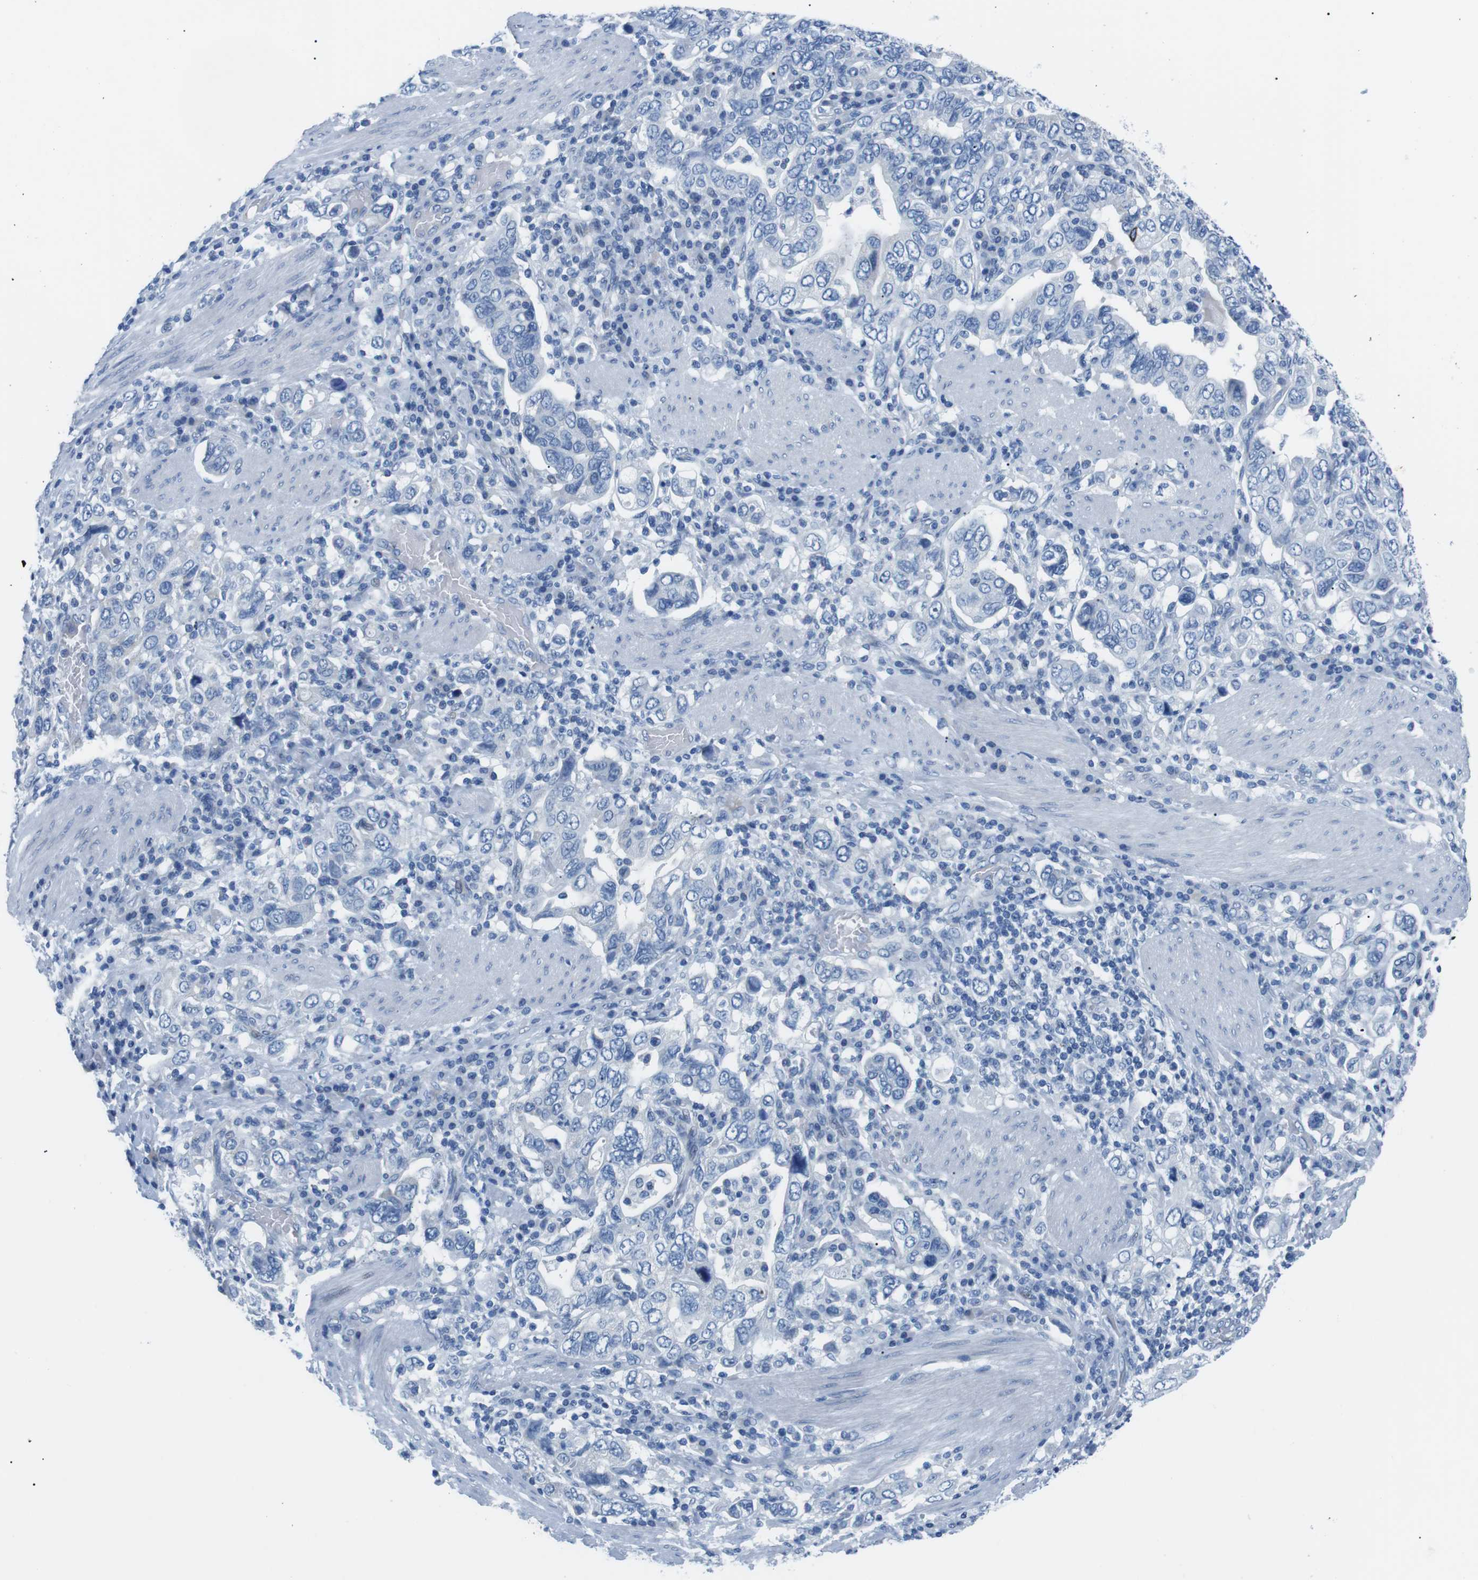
{"staining": {"intensity": "negative", "quantity": "none", "location": "none"}, "tissue": "stomach cancer", "cell_type": "Tumor cells", "image_type": "cancer", "snomed": [{"axis": "morphology", "description": "Adenocarcinoma, NOS"}, {"axis": "topography", "description": "Stomach, upper"}], "caption": "An immunohistochemistry (IHC) histopathology image of stomach cancer is shown. There is no staining in tumor cells of stomach cancer.", "gene": "MUC2", "patient": {"sex": "male", "age": 62}}